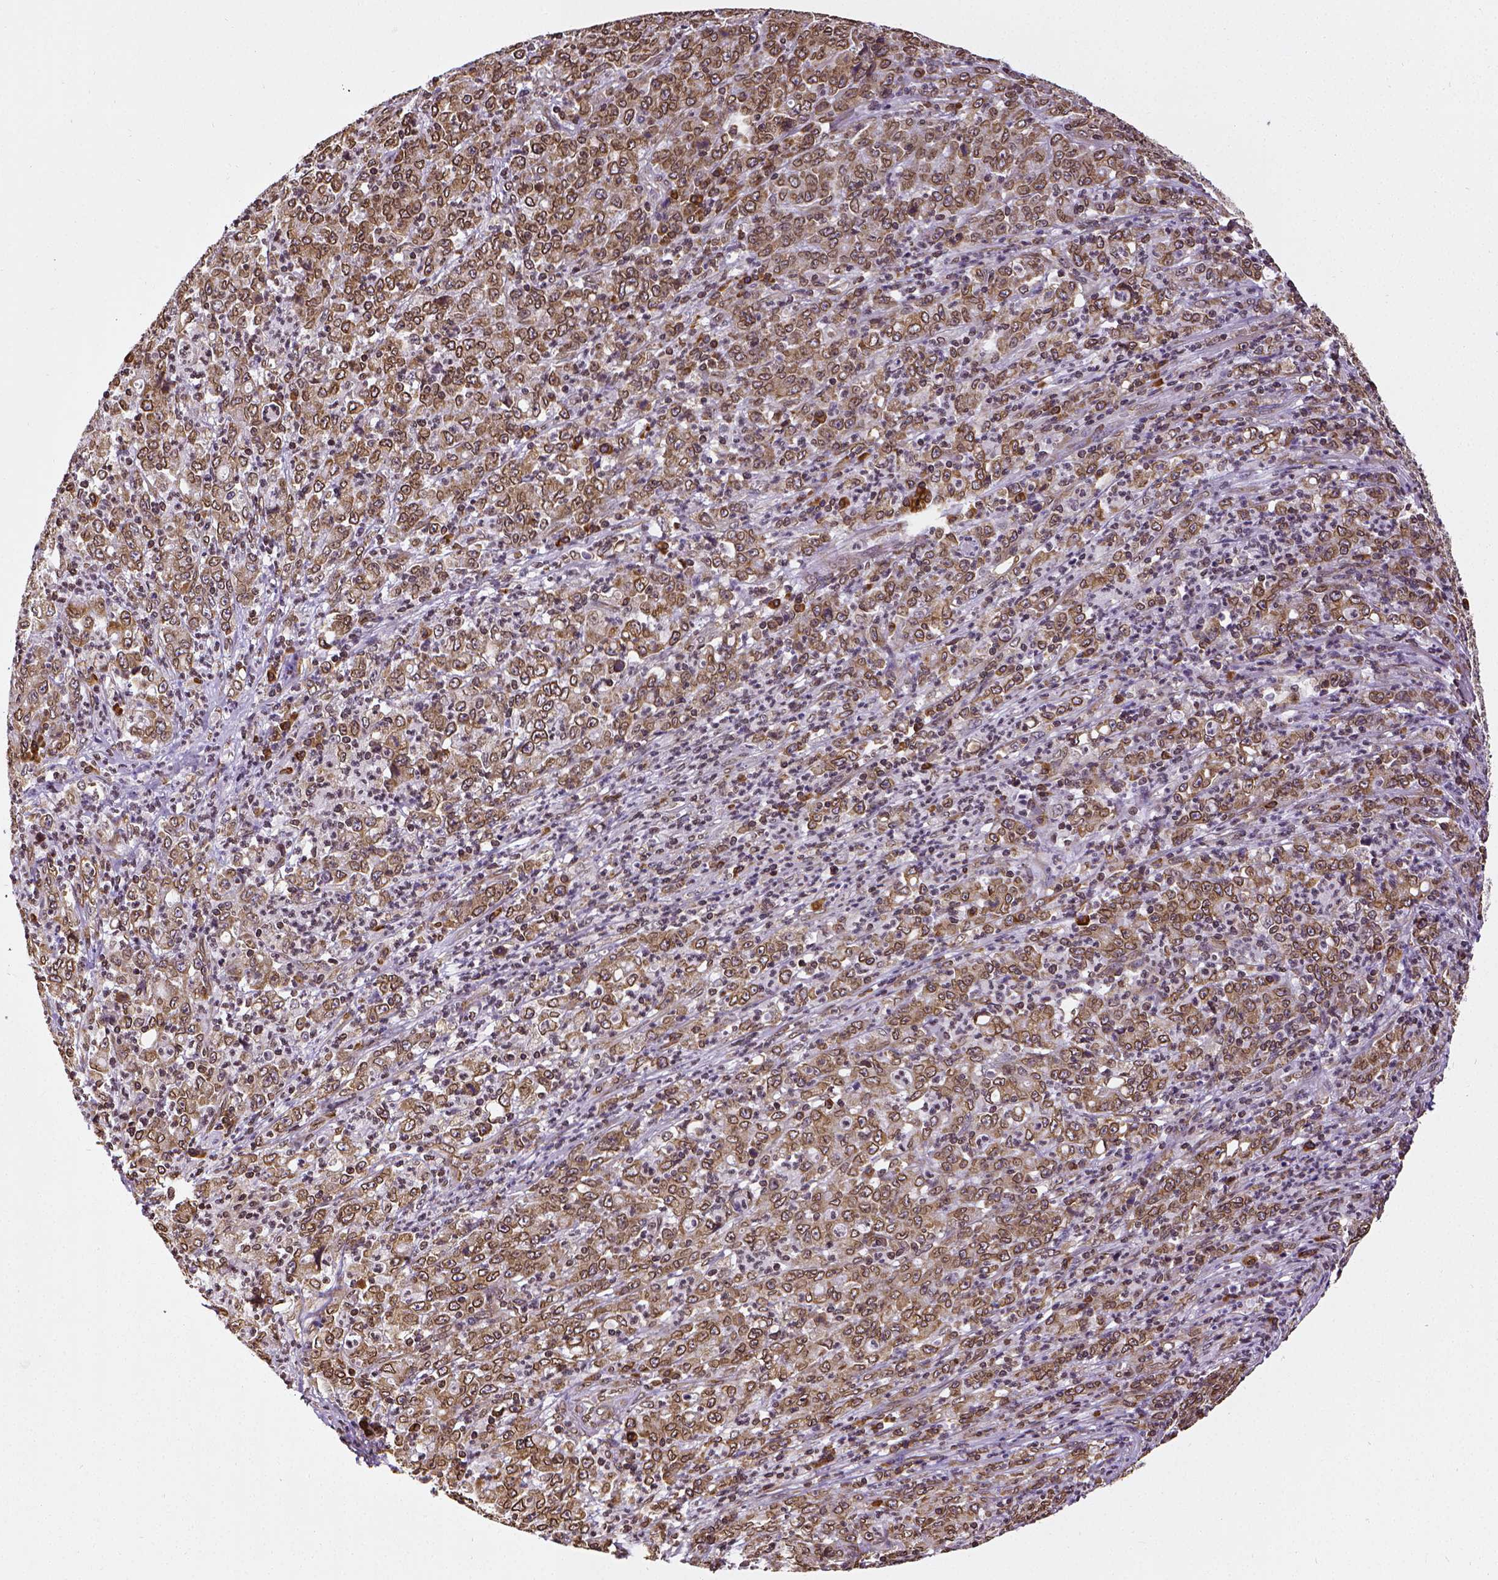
{"staining": {"intensity": "strong", "quantity": ">75%", "location": "cytoplasmic/membranous,nuclear"}, "tissue": "stomach cancer", "cell_type": "Tumor cells", "image_type": "cancer", "snomed": [{"axis": "morphology", "description": "Adenocarcinoma, NOS"}, {"axis": "topography", "description": "Stomach, lower"}], "caption": "IHC histopathology image of neoplastic tissue: stomach adenocarcinoma stained using immunohistochemistry (IHC) exhibits high levels of strong protein expression localized specifically in the cytoplasmic/membranous and nuclear of tumor cells, appearing as a cytoplasmic/membranous and nuclear brown color.", "gene": "MTDH", "patient": {"sex": "female", "age": 71}}